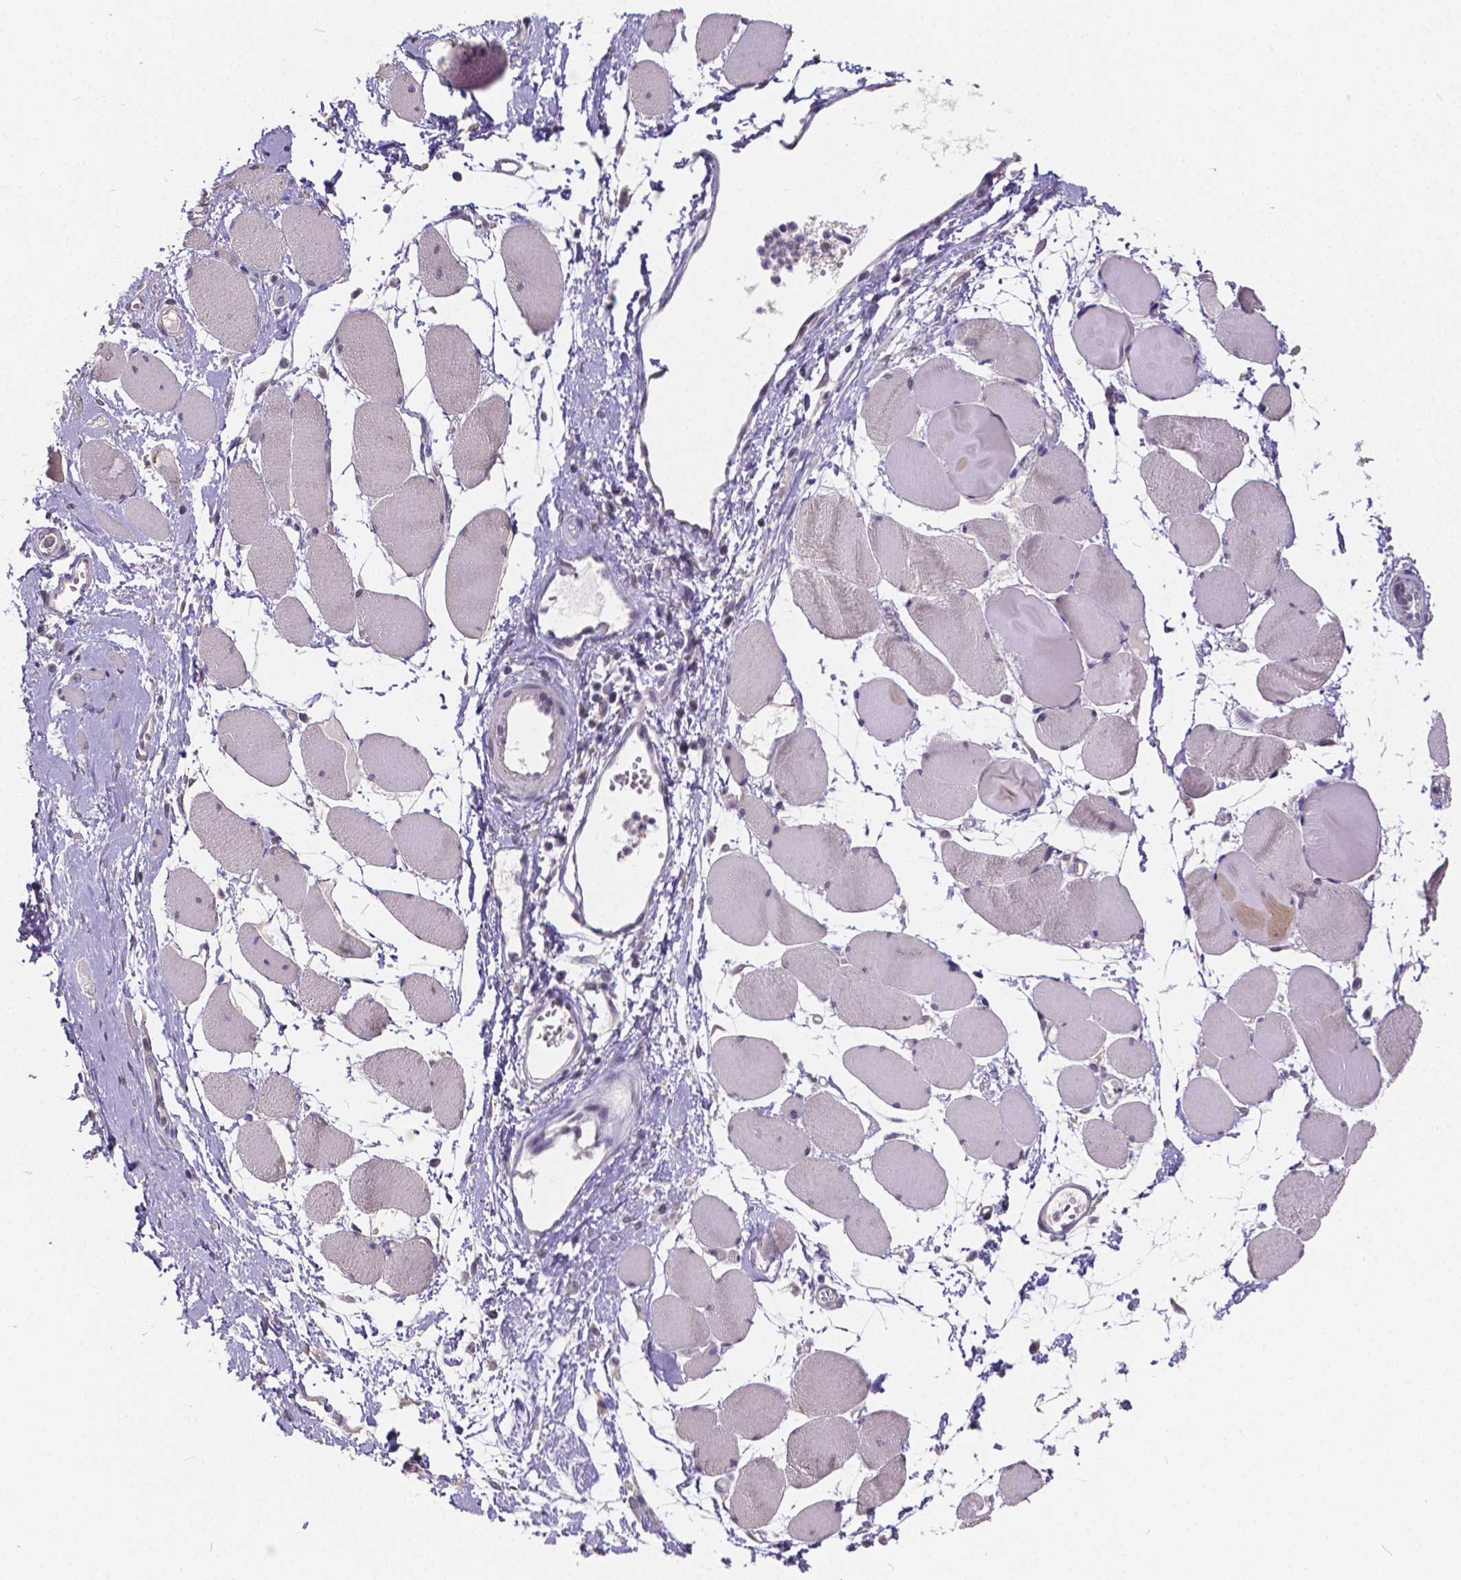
{"staining": {"intensity": "negative", "quantity": "none", "location": "none"}, "tissue": "skeletal muscle", "cell_type": "Myocytes", "image_type": "normal", "snomed": [{"axis": "morphology", "description": "Normal tissue, NOS"}, {"axis": "topography", "description": "Skeletal muscle"}], "caption": "Immunohistochemistry (IHC) histopathology image of unremarkable skeletal muscle stained for a protein (brown), which shows no staining in myocytes.", "gene": "CTNNA2", "patient": {"sex": "female", "age": 75}}